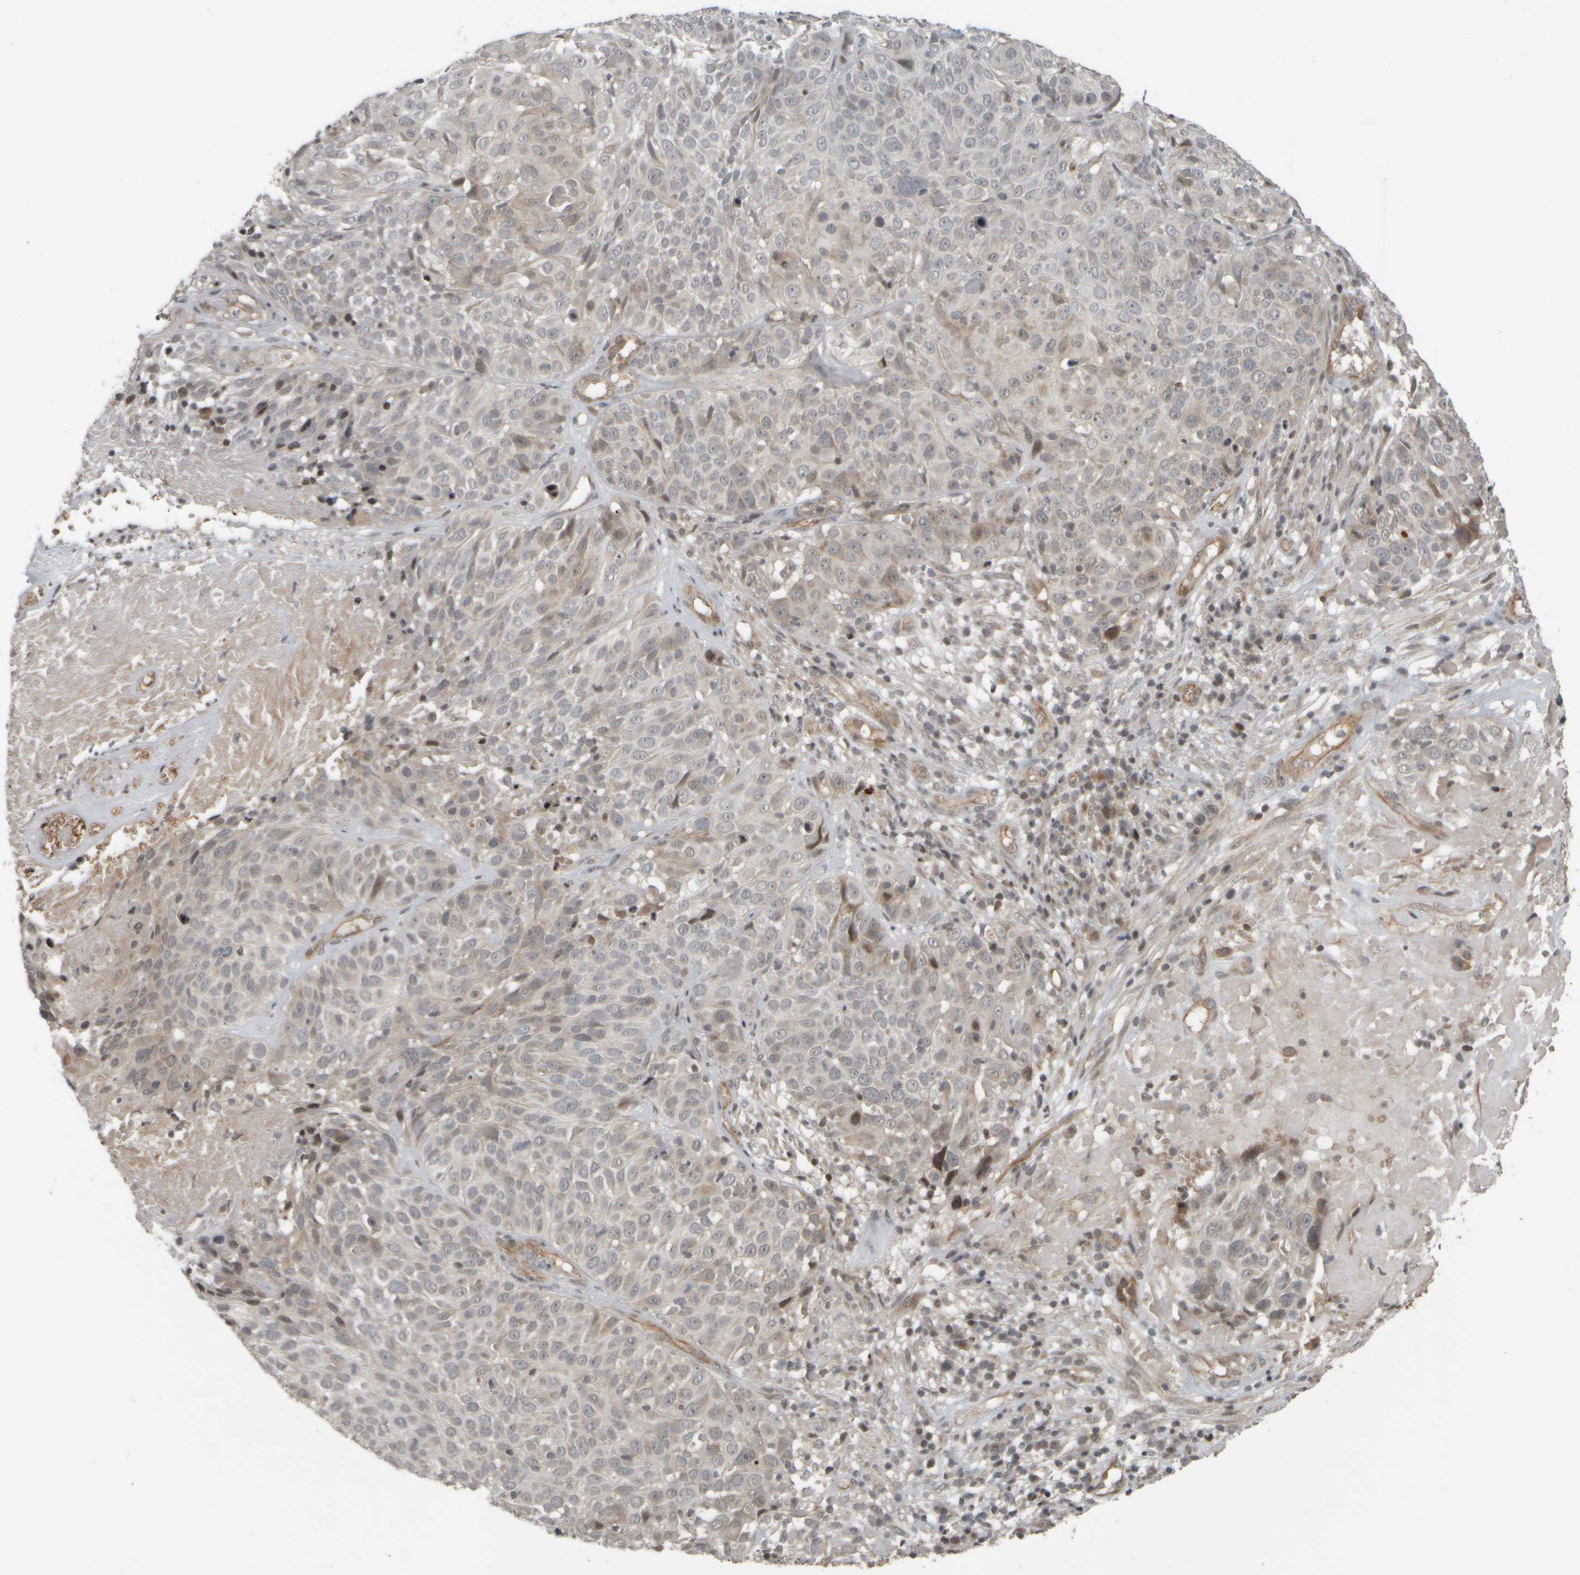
{"staining": {"intensity": "weak", "quantity": "<25%", "location": "cytoplasmic/membranous,nuclear"}, "tissue": "cervical cancer", "cell_type": "Tumor cells", "image_type": "cancer", "snomed": [{"axis": "morphology", "description": "Squamous cell carcinoma, NOS"}, {"axis": "topography", "description": "Cervix"}], "caption": "Tumor cells are negative for protein expression in human squamous cell carcinoma (cervical). (IHC, brightfield microscopy, high magnification).", "gene": "NAPG", "patient": {"sex": "female", "age": 74}}